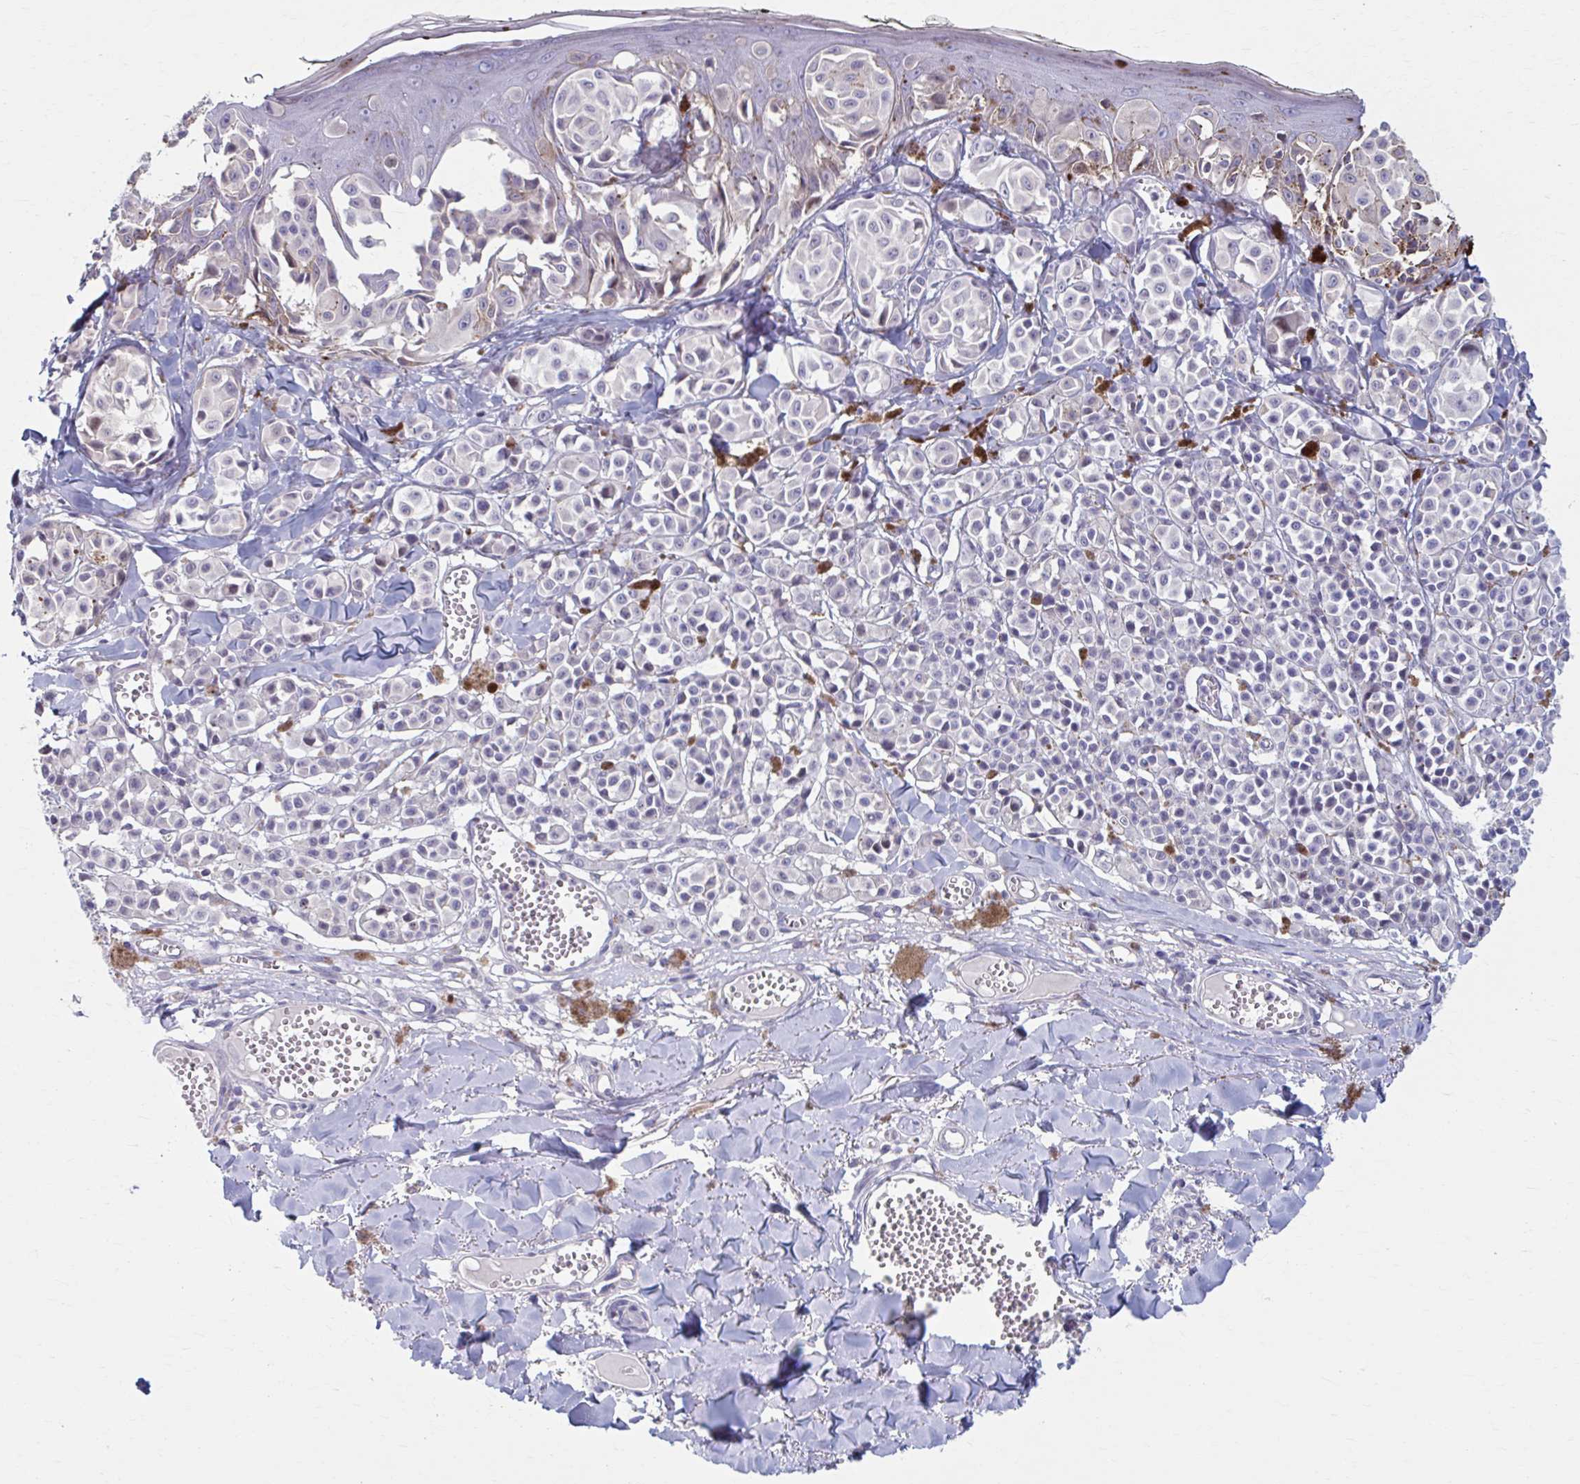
{"staining": {"intensity": "negative", "quantity": "none", "location": "none"}, "tissue": "melanoma", "cell_type": "Tumor cells", "image_type": "cancer", "snomed": [{"axis": "morphology", "description": "Malignant melanoma, NOS"}, {"axis": "topography", "description": "Skin"}], "caption": "A high-resolution image shows immunohistochemistry staining of melanoma, which reveals no significant positivity in tumor cells. The staining was performed using DAB to visualize the protein expression in brown, while the nuclei were stained in blue with hematoxylin (Magnification: 20x).", "gene": "CHST3", "patient": {"sex": "female", "age": 43}}